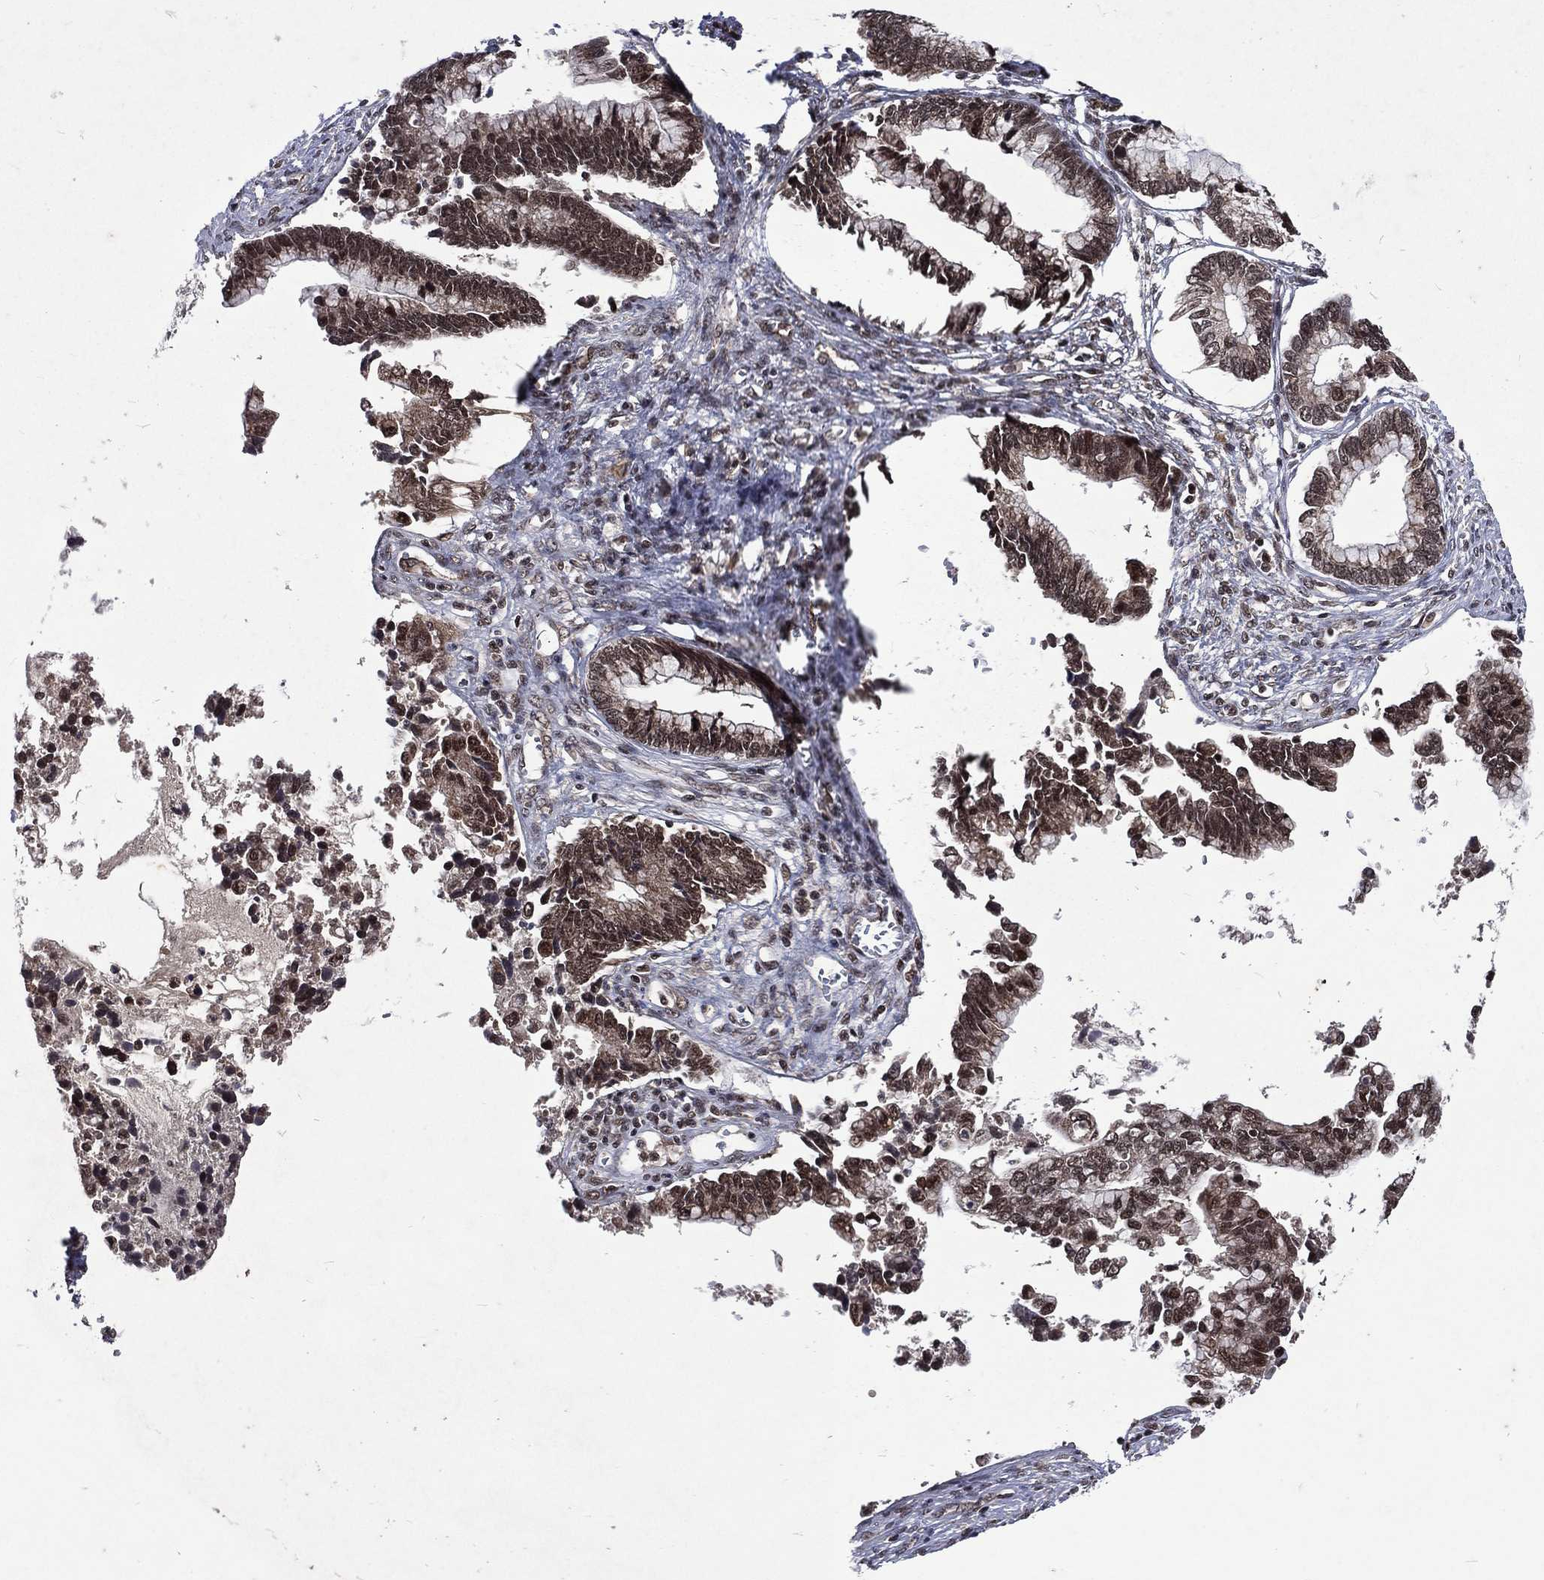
{"staining": {"intensity": "moderate", "quantity": ">75%", "location": "cytoplasmic/membranous,nuclear"}, "tissue": "cervical cancer", "cell_type": "Tumor cells", "image_type": "cancer", "snomed": [{"axis": "morphology", "description": "Adenocarcinoma, NOS"}, {"axis": "topography", "description": "Cervix"}], "caption": "Adenocarcinoma (cervical) tissue shows moderate cytoplasmic/membranous and nuclear staining in approximately >75% of tumor cells Nuclei are stained in blue.", "gene": "DMAP1", "patient": {"sex": "female", "age": 44}}